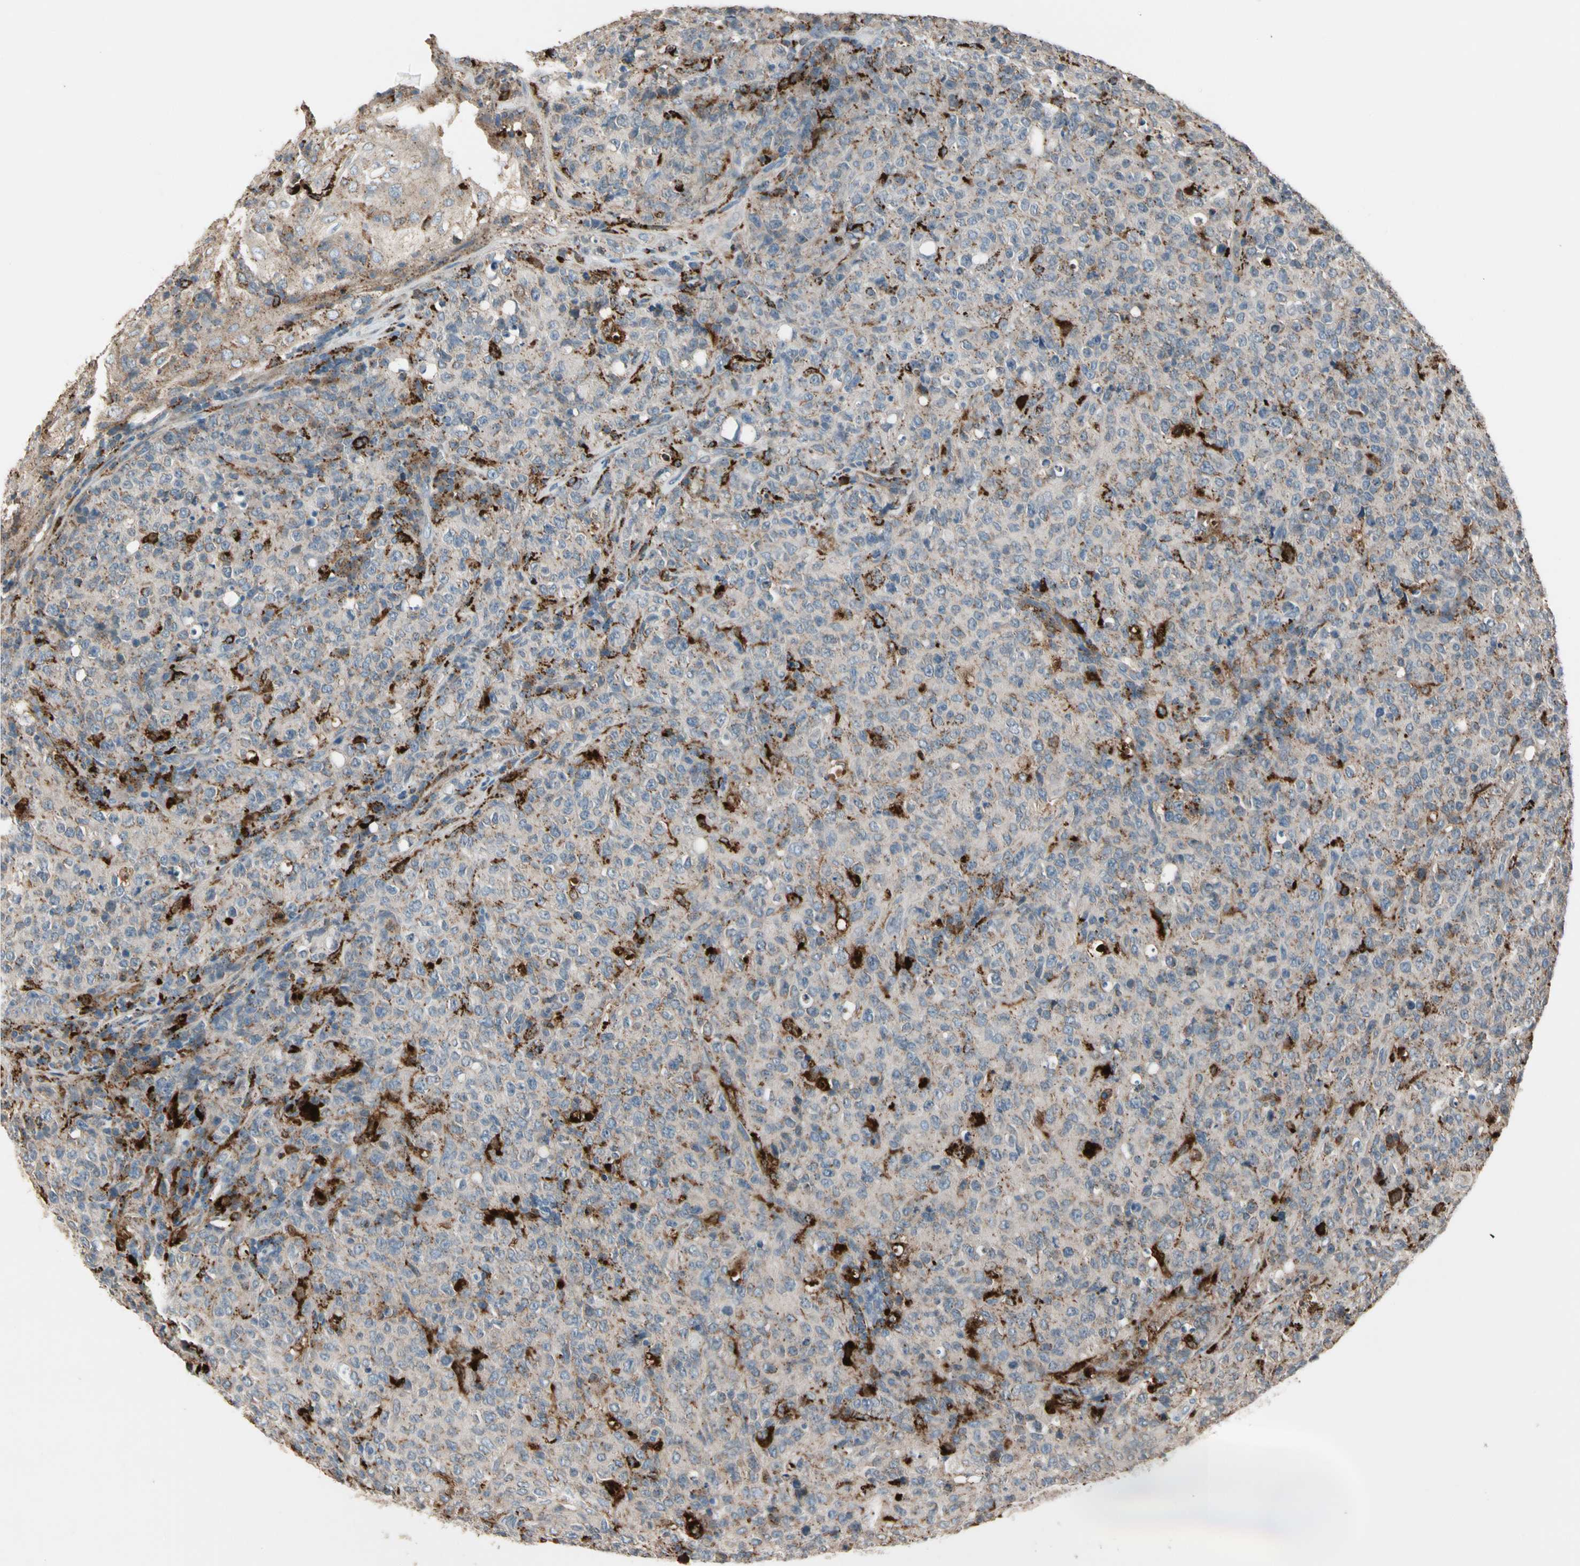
{"staining": {"intensity": "strong", "quantity": "<25%", "location": "cytoplasmic/membranous"}, "tissue": "lymphoma", "cell_type": "Tumor cells", "image_type": "cancer", "snomed": [{"axis": "morphology", "description": "Malignant lymphoma, non-Hodgkin's type, High grade"}, {"axis": "topography", "description": "Tonsil"}], "caption": "IHC of human lymphoma exhibits medium levels of strong cytoplasmic/membranous staining in approximately <25% of tumor cells. (IHC, brightfield microscopy, high magnification).", "gene": "GM2A", "patient": {"sex": "female", "age": 36}}